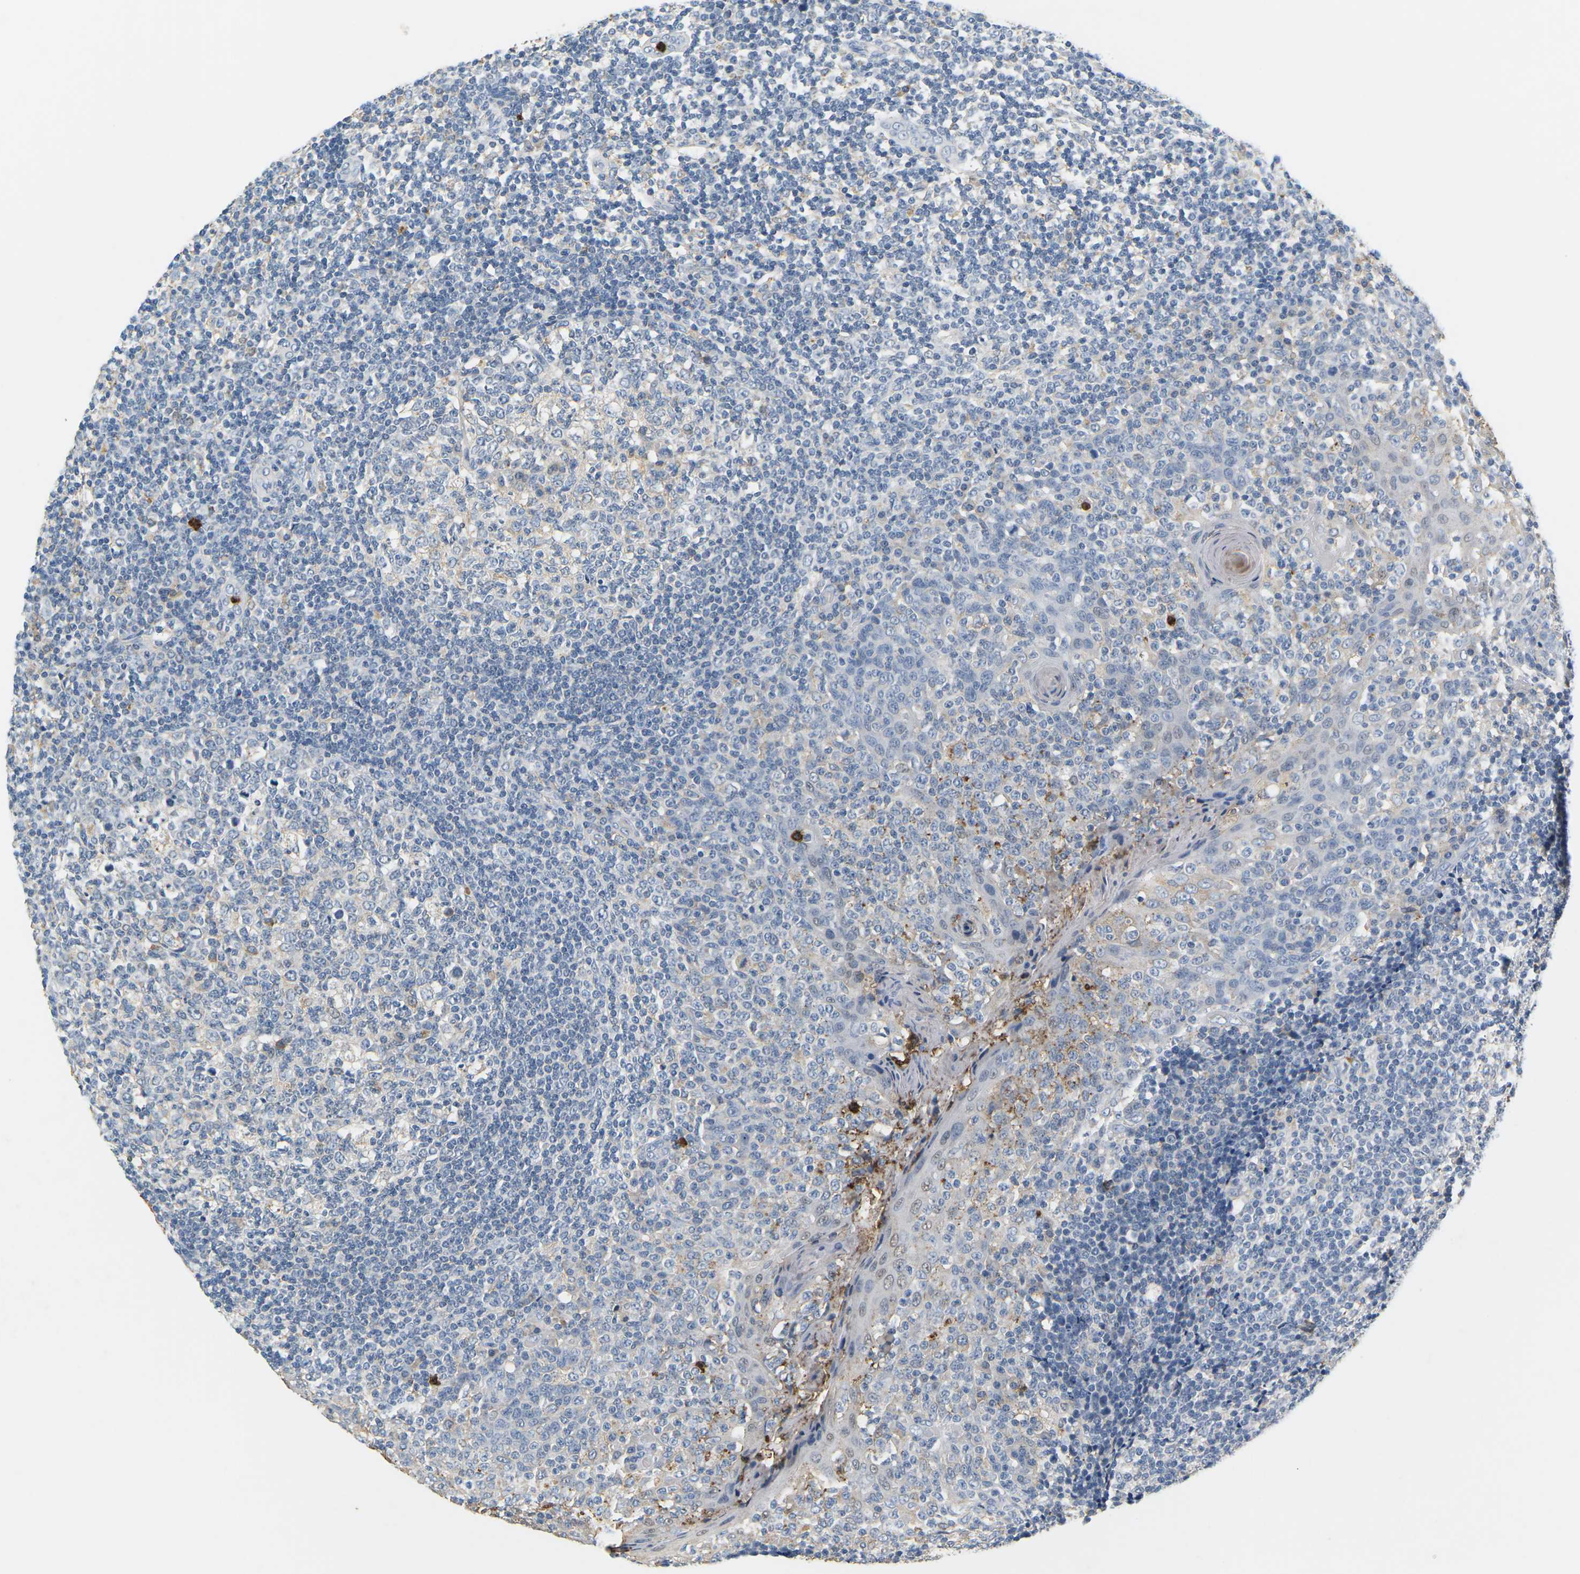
{"staining": {"intensity": "negative", "quantity": "none", "location": "none"}, "tissue": "tonsil", "cell_type": "Germinal center cells", "image_type": "normal", "snomed": [{"axis": "morphology", "description": "Normal tissue, NOS"}, {"axis": "topography", "description": "Tonsil"}], "caption": "Germinal center cells are negative for brown protein staining in normal tonsil. The staining was performed using DAB (3,3'-diaminobenzidine) to visualize the protein expression in brown, while the nuclei were stained in blue with hematoxylin (Magnification: 20x).", "gene": "ADM", "patient": {"sex": "female", "age": 19}}